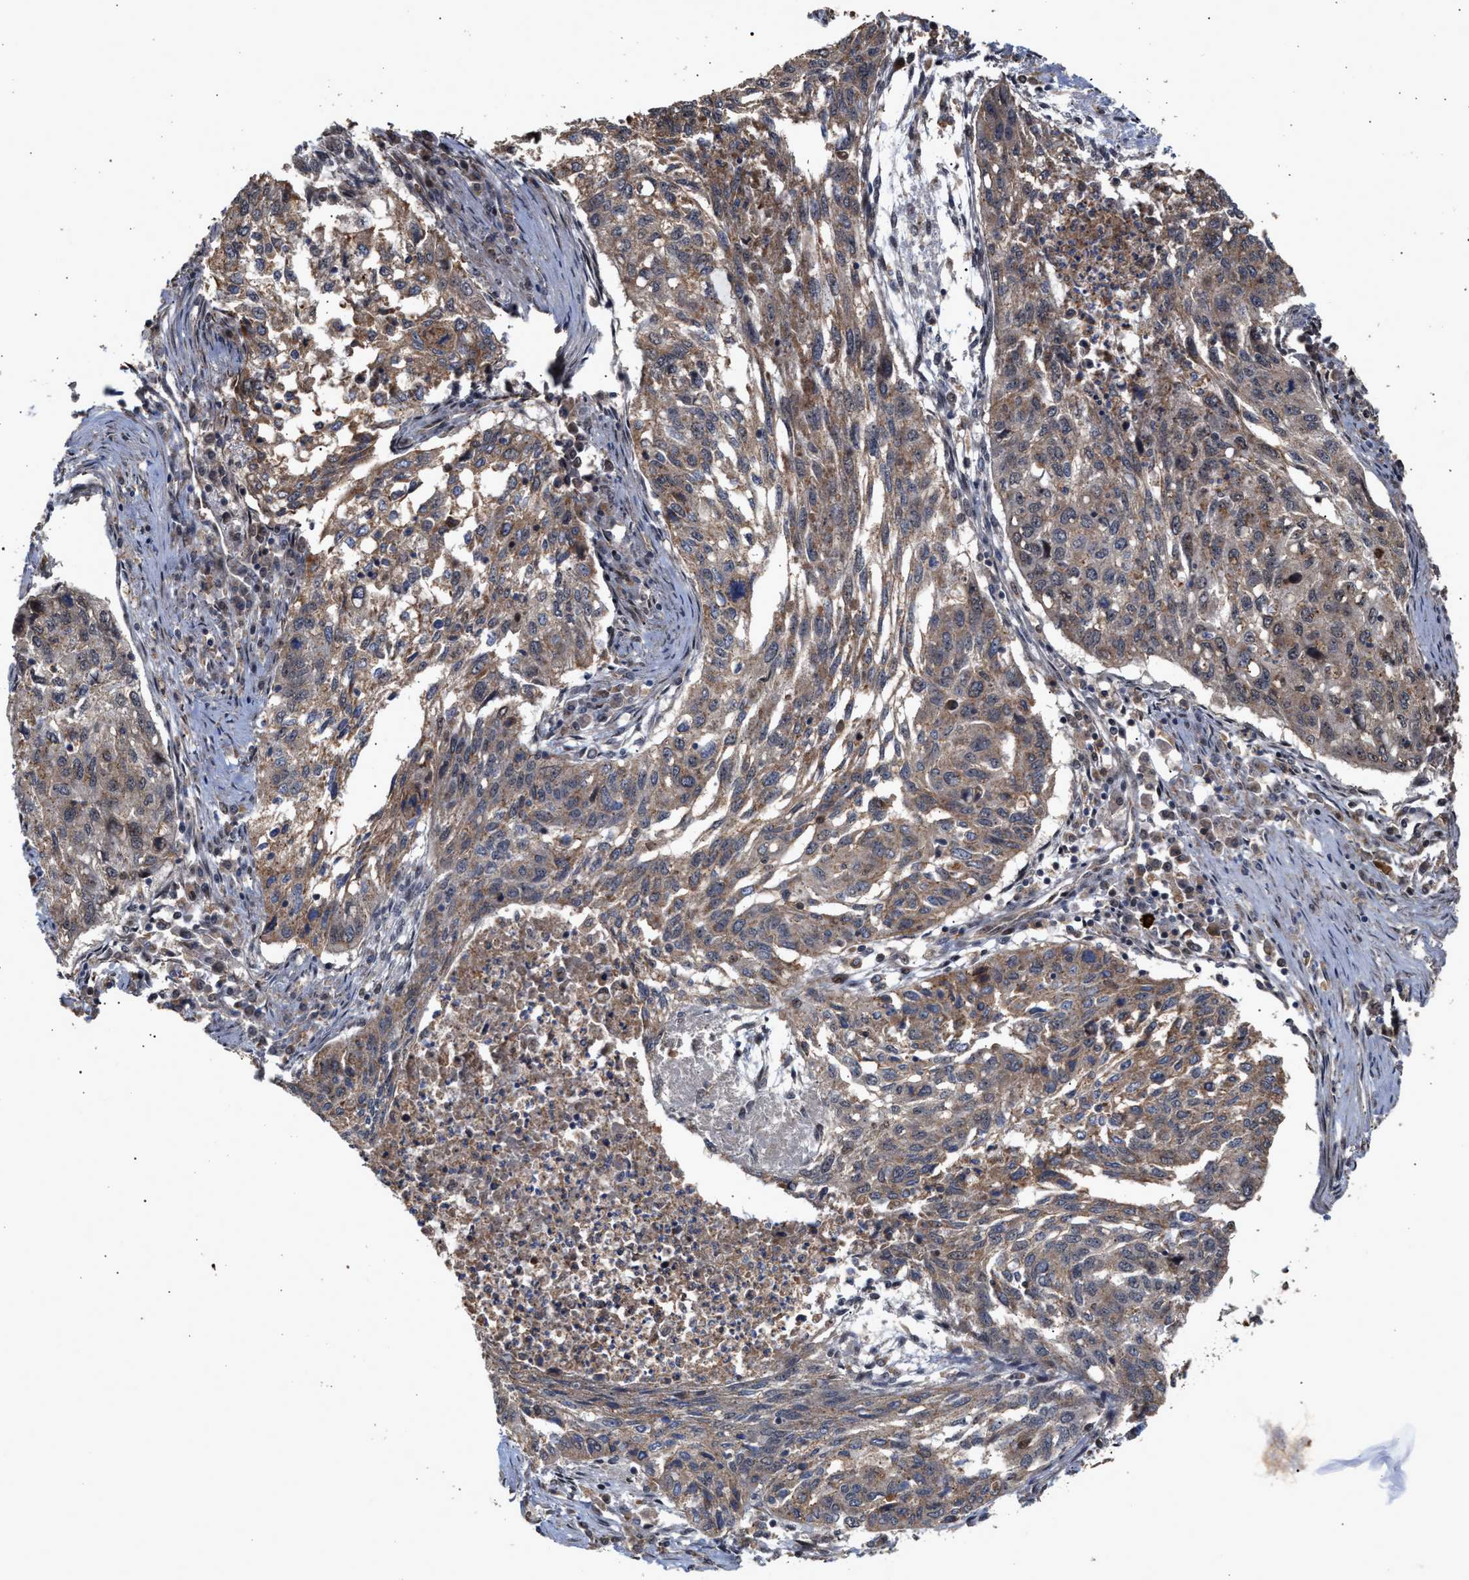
{"staining": {"intensity": "moderate", "quantity": ">75%", "location": "cytoplasmic/membranous"}, "tissue": "lung cancer", "cell_type": "Tumor cells", "image_type": "cancer", "snomed": [{"axis": "morphology", "description": "Squamous cell carcinoma, NOS"}, {"axis": "topography", "description": "Lung"}], "caption": "Immunohistochemistry histopathology image of squamous cell carcinoma (lung) stained for a protein (brown), which reveals medium levels of moderate cytoplasmic/membranous staining in approximately >75% of tumor cells.", "gene": "EXOSC2", "patient": {"sex": "female", "age": 63}}